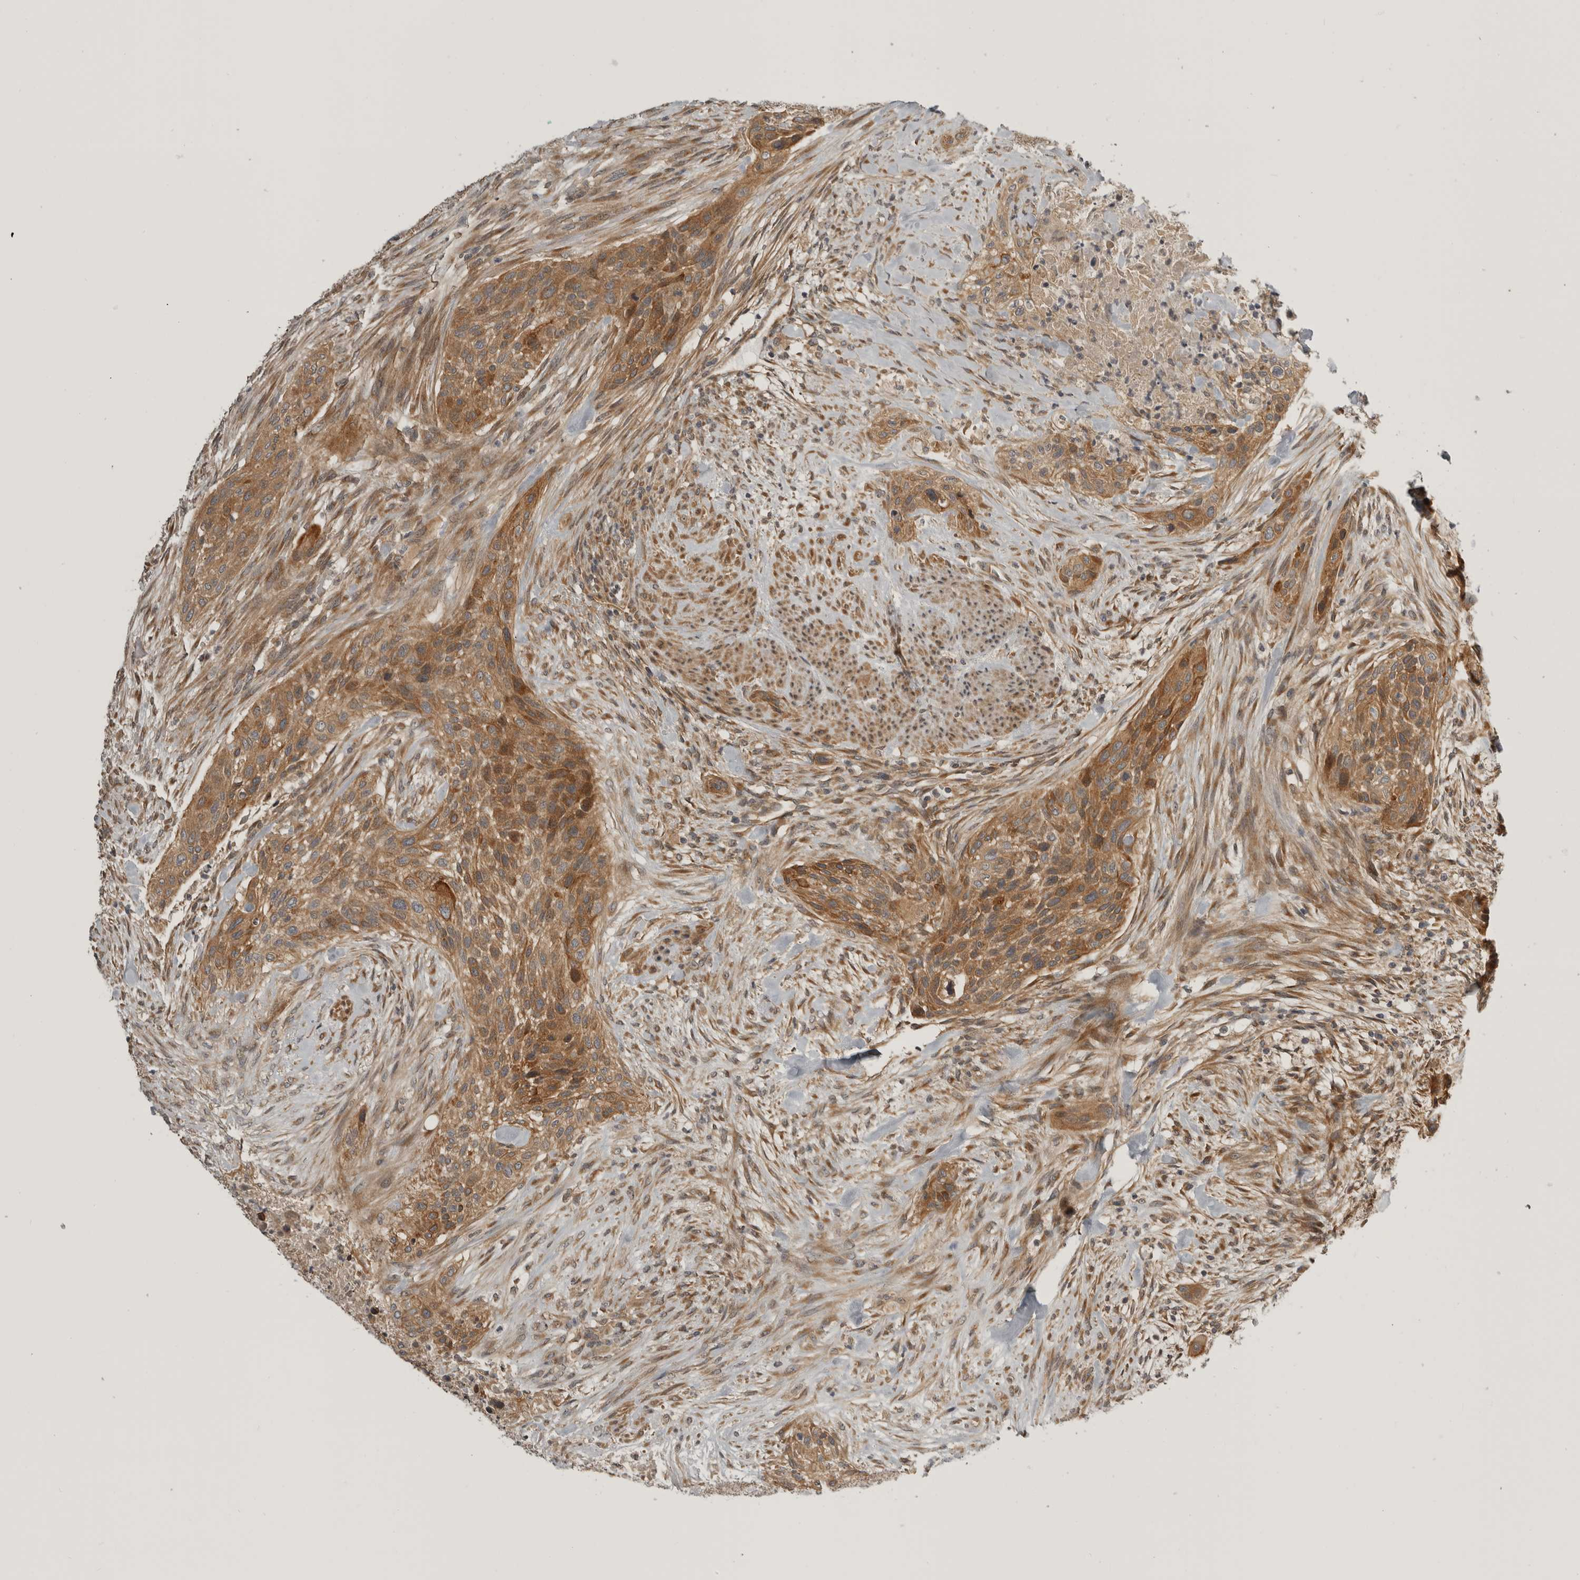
{"staining": {"intensity": "moderate", "quantity": ">75%", "location": "cytoplasmic/membranous"}, "tissue": "urothelial cancer", "cell_type": "Tumor cells", "image_type": "cancer", "snomed": [{"axis": "morphology", "description": "Urothelial carcinoma, High grade"}, {"axis": "topography", "description": "Urinary bladder"}], "caption": "An image of human high-grade urothelial carcinoma stained for a protein reveals moderate cytoplasmic/membranous brown staining in tumor cells.", "gene": "CUEDC1", "patient": {"sex": "male", "age": 35}}